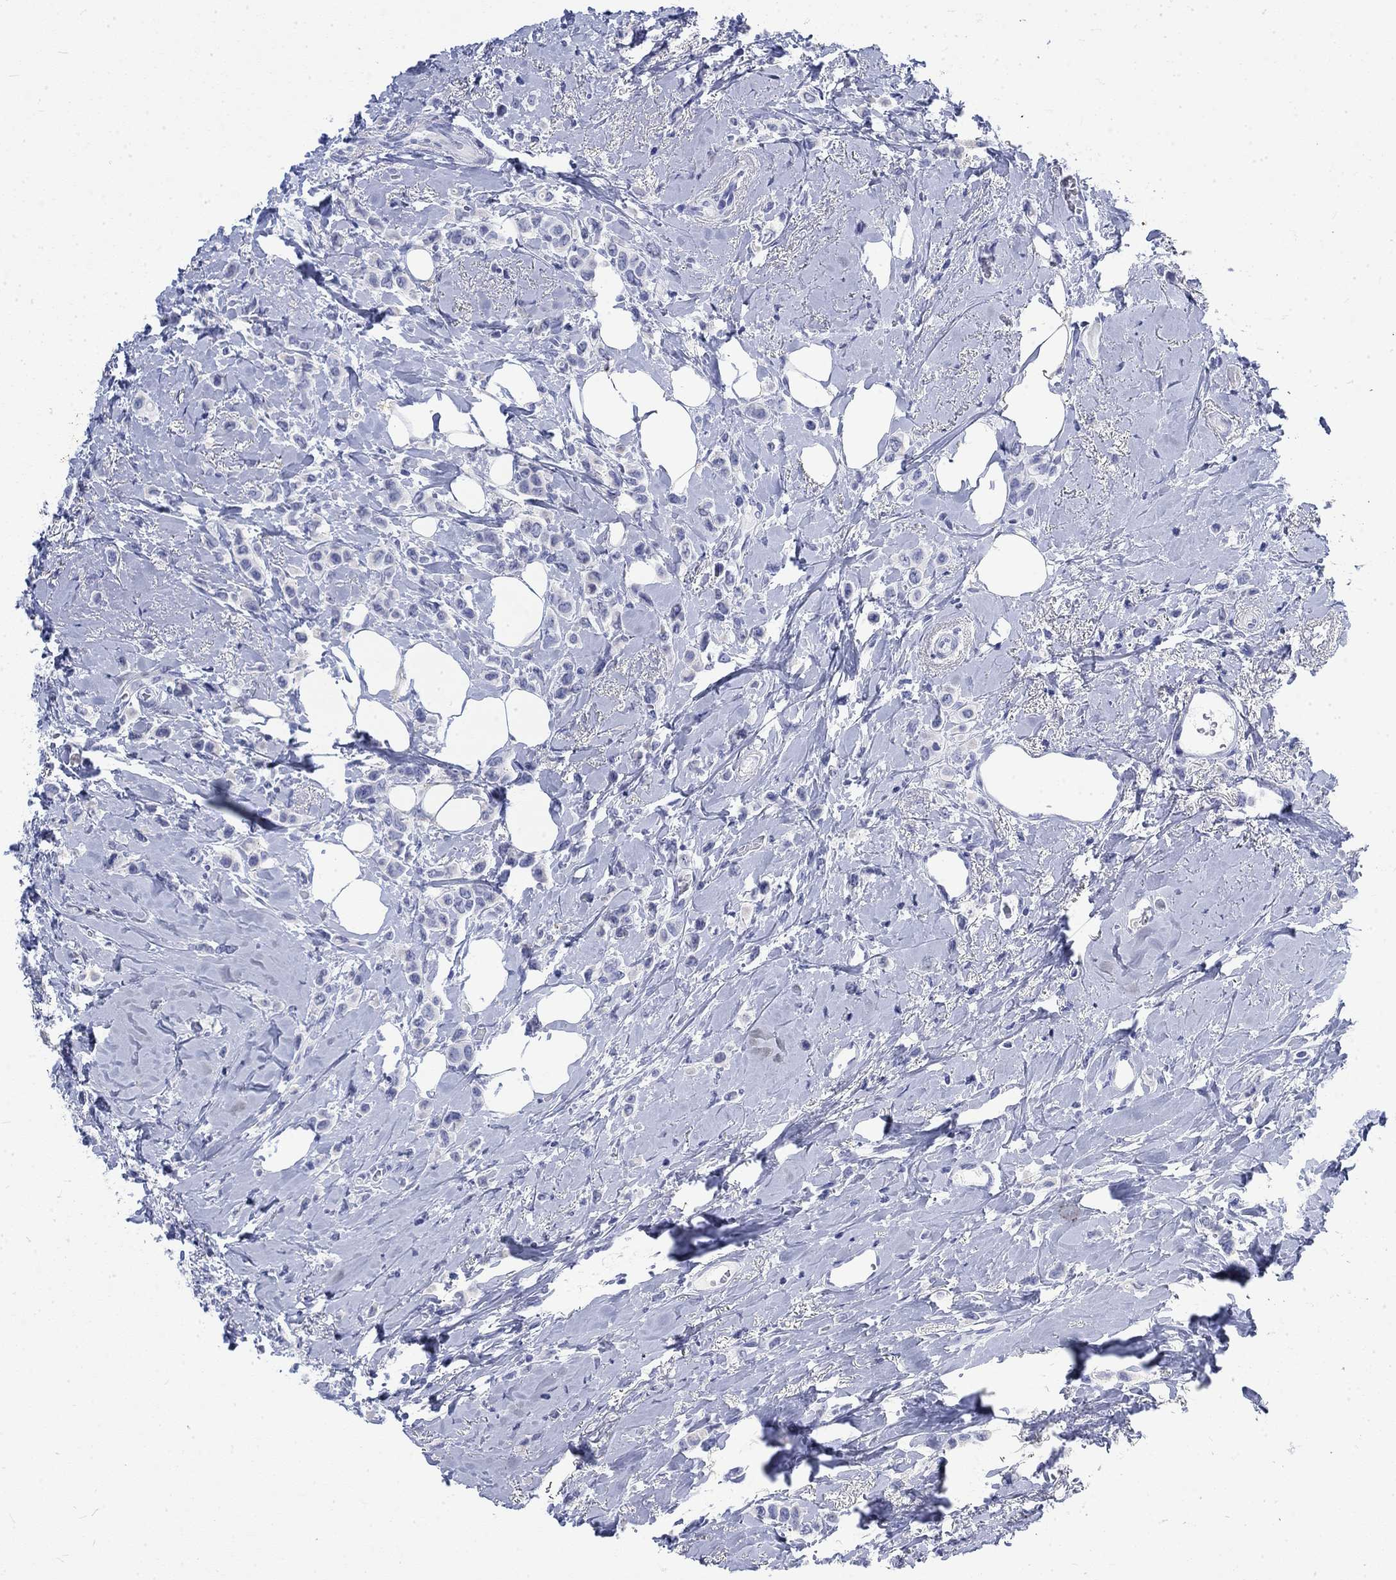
{"staining": {"intensity": "negative", "quantity": "none", "location": "none"}, "tissue": "breast cancer", "cell_type": "Tumor cells", "image_type": "cancer", "snomed": [{"axis": "morphology", "description": "Lobular carcinoma"}, {"axis": "topography", "description": "Breast"}], "caption": "Histopathology image shows no protein staining in tumor cells of lobular carcinoma (breast) tissue.", "gene": "KRT76", "patient": {"sex": "female", "age": 66}}